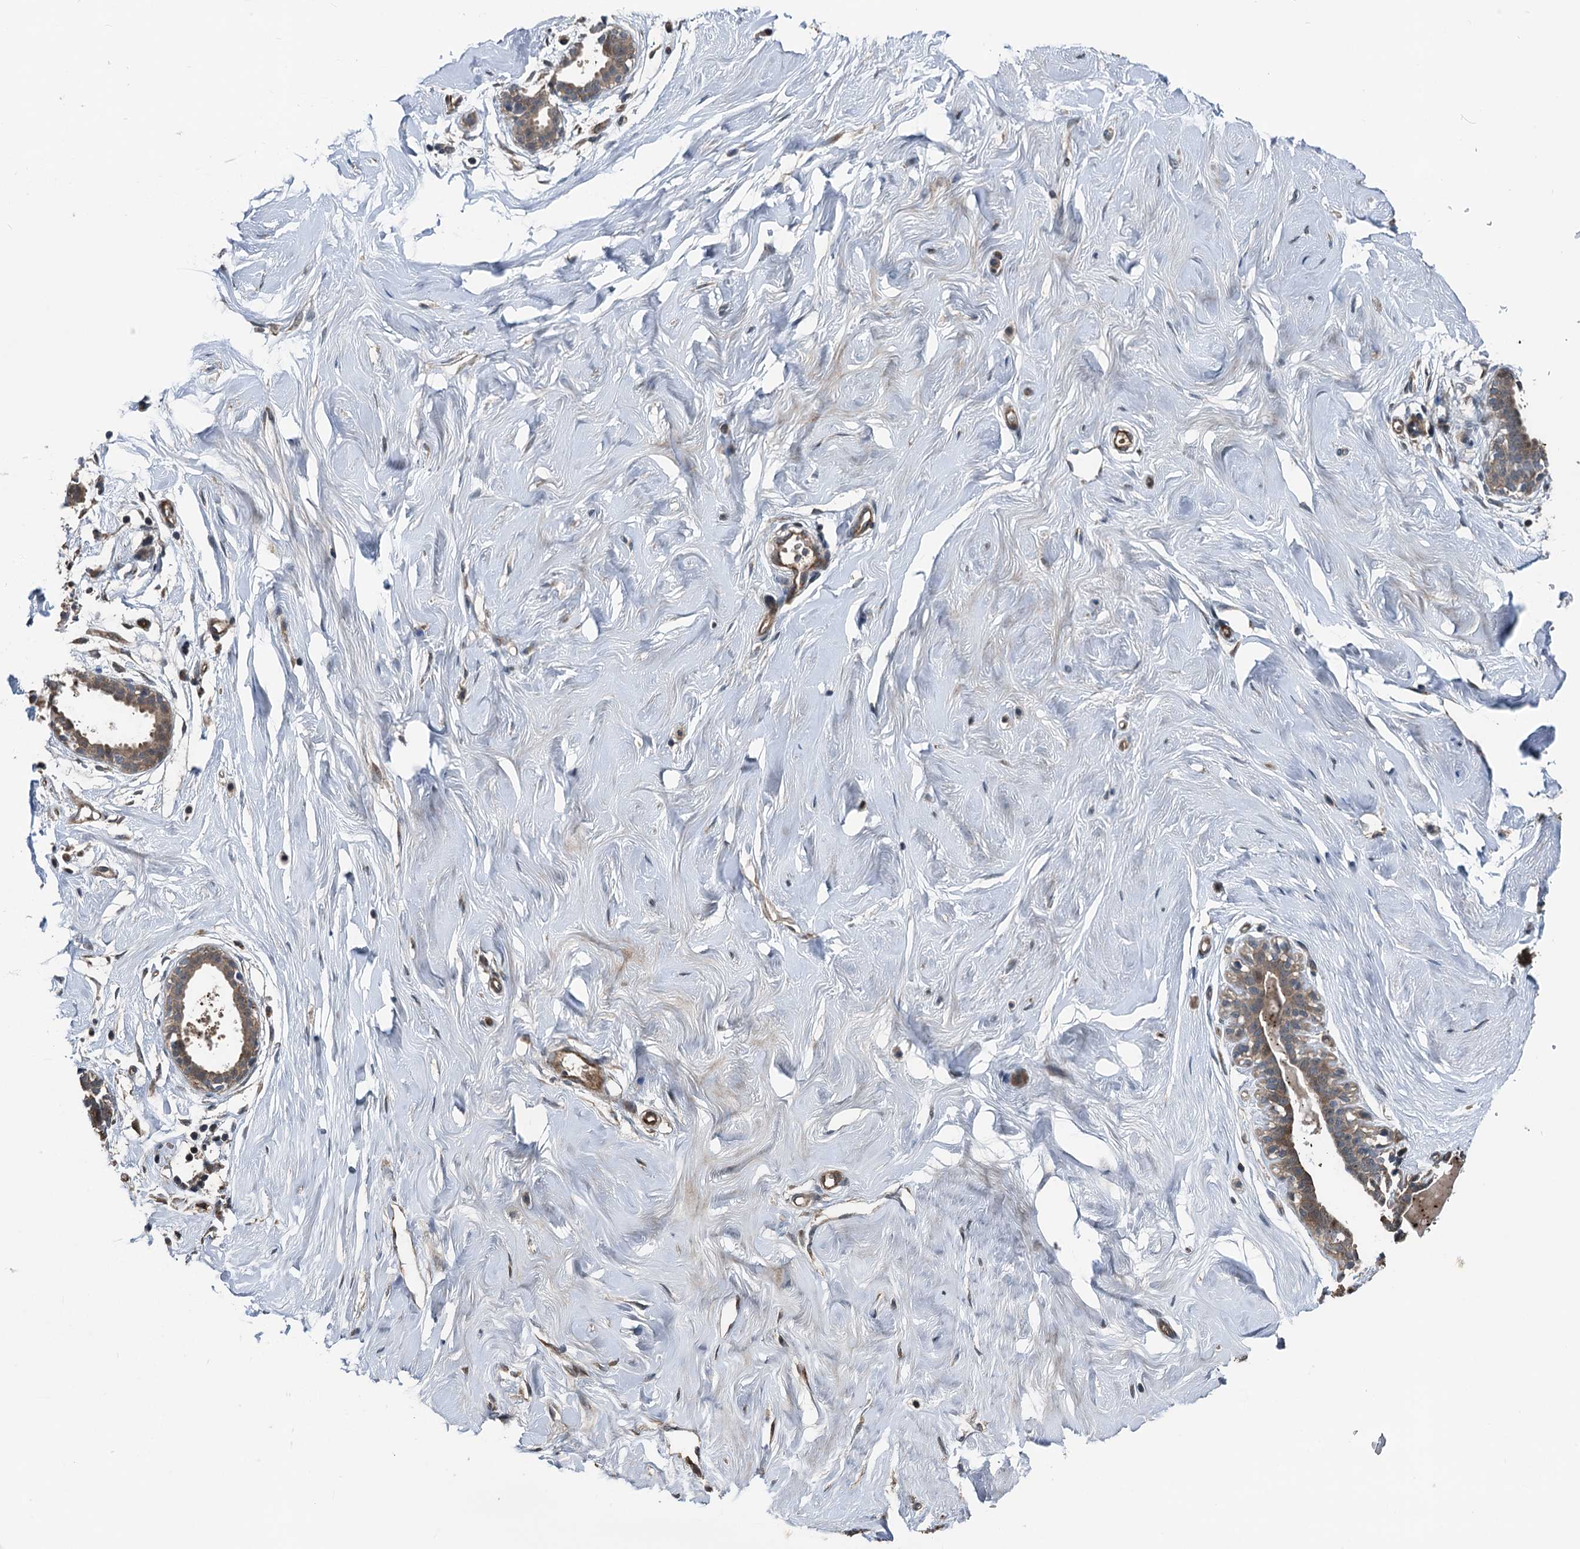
{"staining": {"intensity": "negative", "quantity": "none", "location": "none"}, "tissue": "breast", "cell_type": "Adipocytes", "image_type": "normal", "snomed": [{"axis": "morphology", "description": "Normal tissue, NOS"}, {"axis": "morphology", "description": "Adenoma, NOS"}, {"axis": "topography", "description": "Breast"}], "caption": "IHC of unremarkable breast reveals no positivity in adipocytes. (DAB immunohistochemistry visualized using brightfield microscopy, high magnification).", "gene": "TEDC1", "patient": {"sex": "female", "age": 23}}